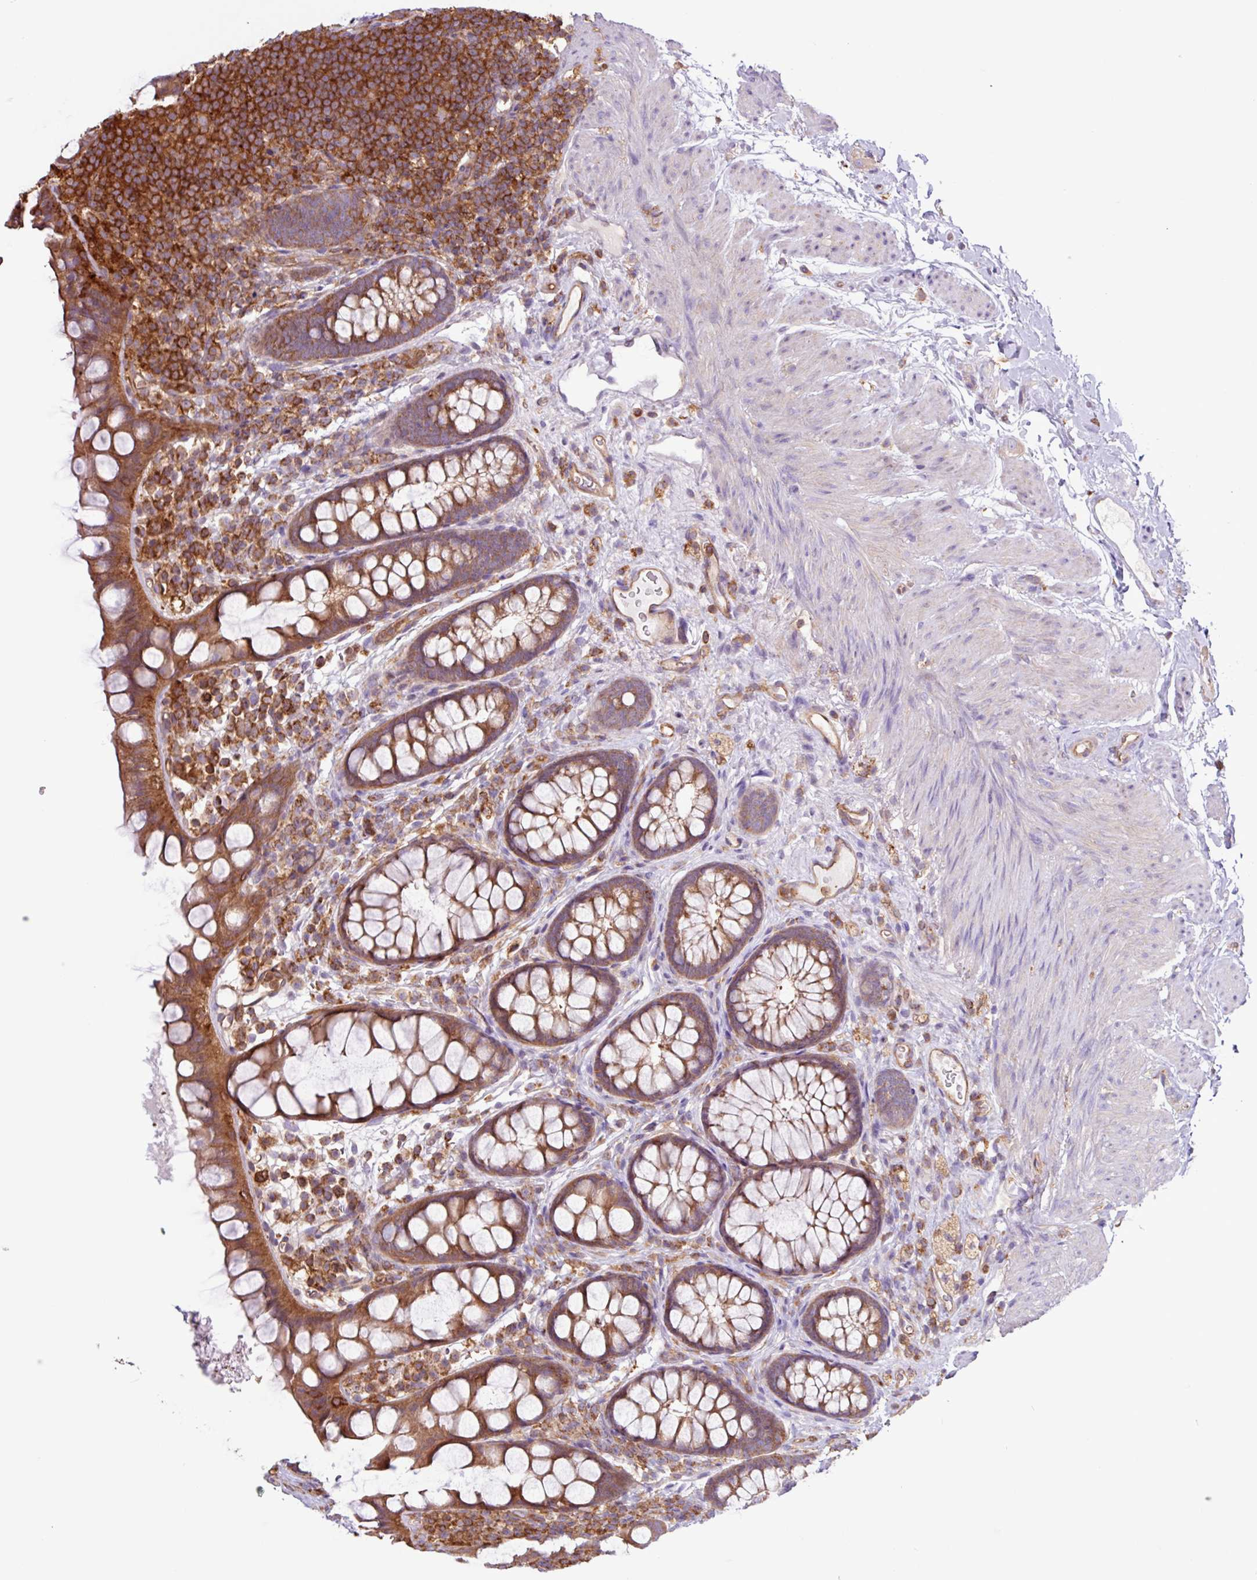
{"staining": {"intensity": "moderate", "quantity": ">75%", "location": "cytoplasmic/membranous"}, "tissue": "rectum", "cell_type": "Glandular cells", "image_type": "normal", "snomed": [{"axis": "morphology", "description": "Normal tissue, NOS"}, {"axis": "topography", "description": "Rectum"}, {"axis": "topography", "description": "Peripheral nerve tissue"}], "caption": "Glandular cells show medium levels of moderate cytoplasmic/membranous expression in about >75% of cells in unremarkable human rectum. (DAB (3,3'-diaminobenzidine) IHC with brightfield microscopy, high magnification).", "gene": "ACTR3B", "patient": {"sex": "female", "age": 69}}